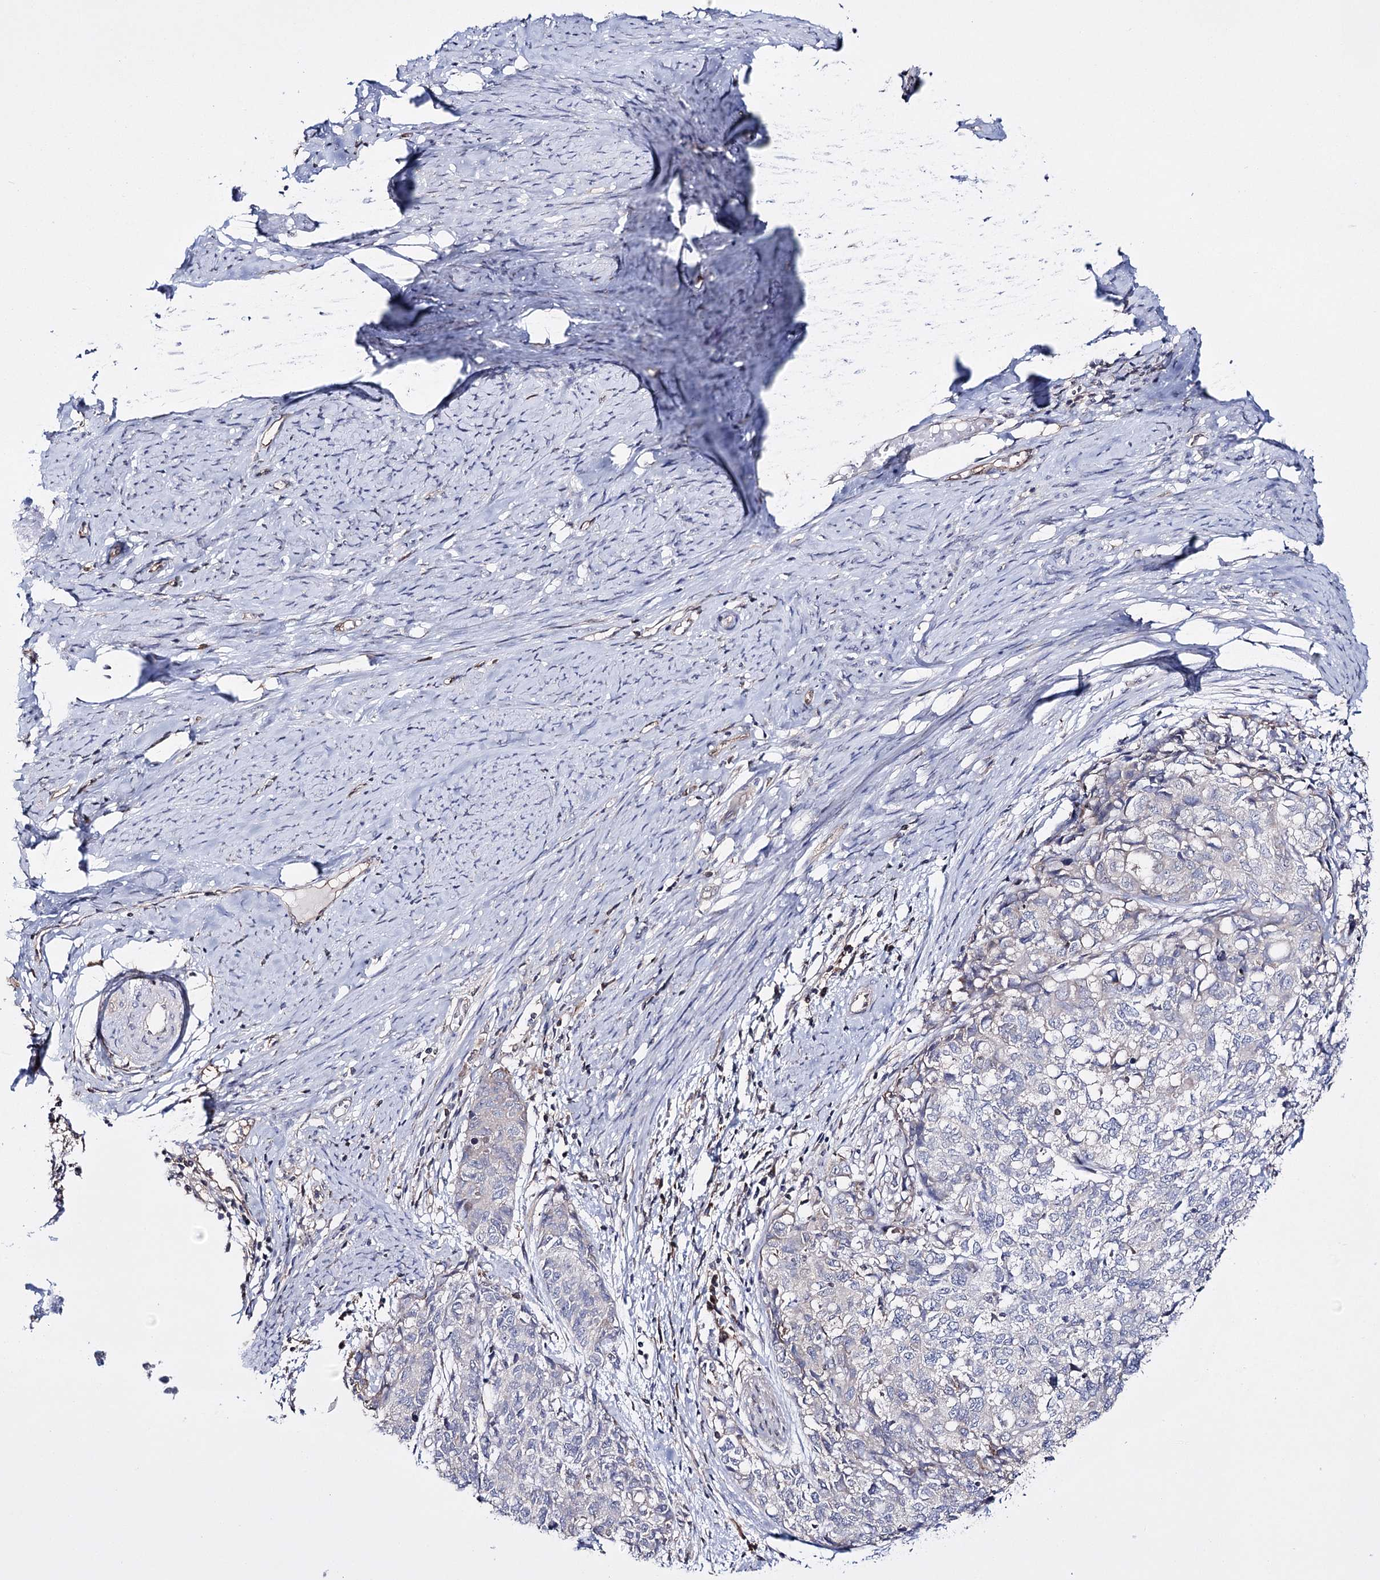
{"staining": {"intensity": "negative", "quantity": "none", "location": "none"}, "tissue": "cervical cancer", "cell_type": "Tumor cells", "image_type": "cancer", "snomed": [{"axis": "morphology", "description": "Squamous cell carcinoma, NOS"}, {"axis": "topography", "description": "Cervix"}], "caption": "A high-resolution photomicrograph shows immunohistochemistry staining of cervical cancer, which shows no significant expression in tumor cells.", "gene": "PTER", "patient": {"sex": "female", "age": 63}}